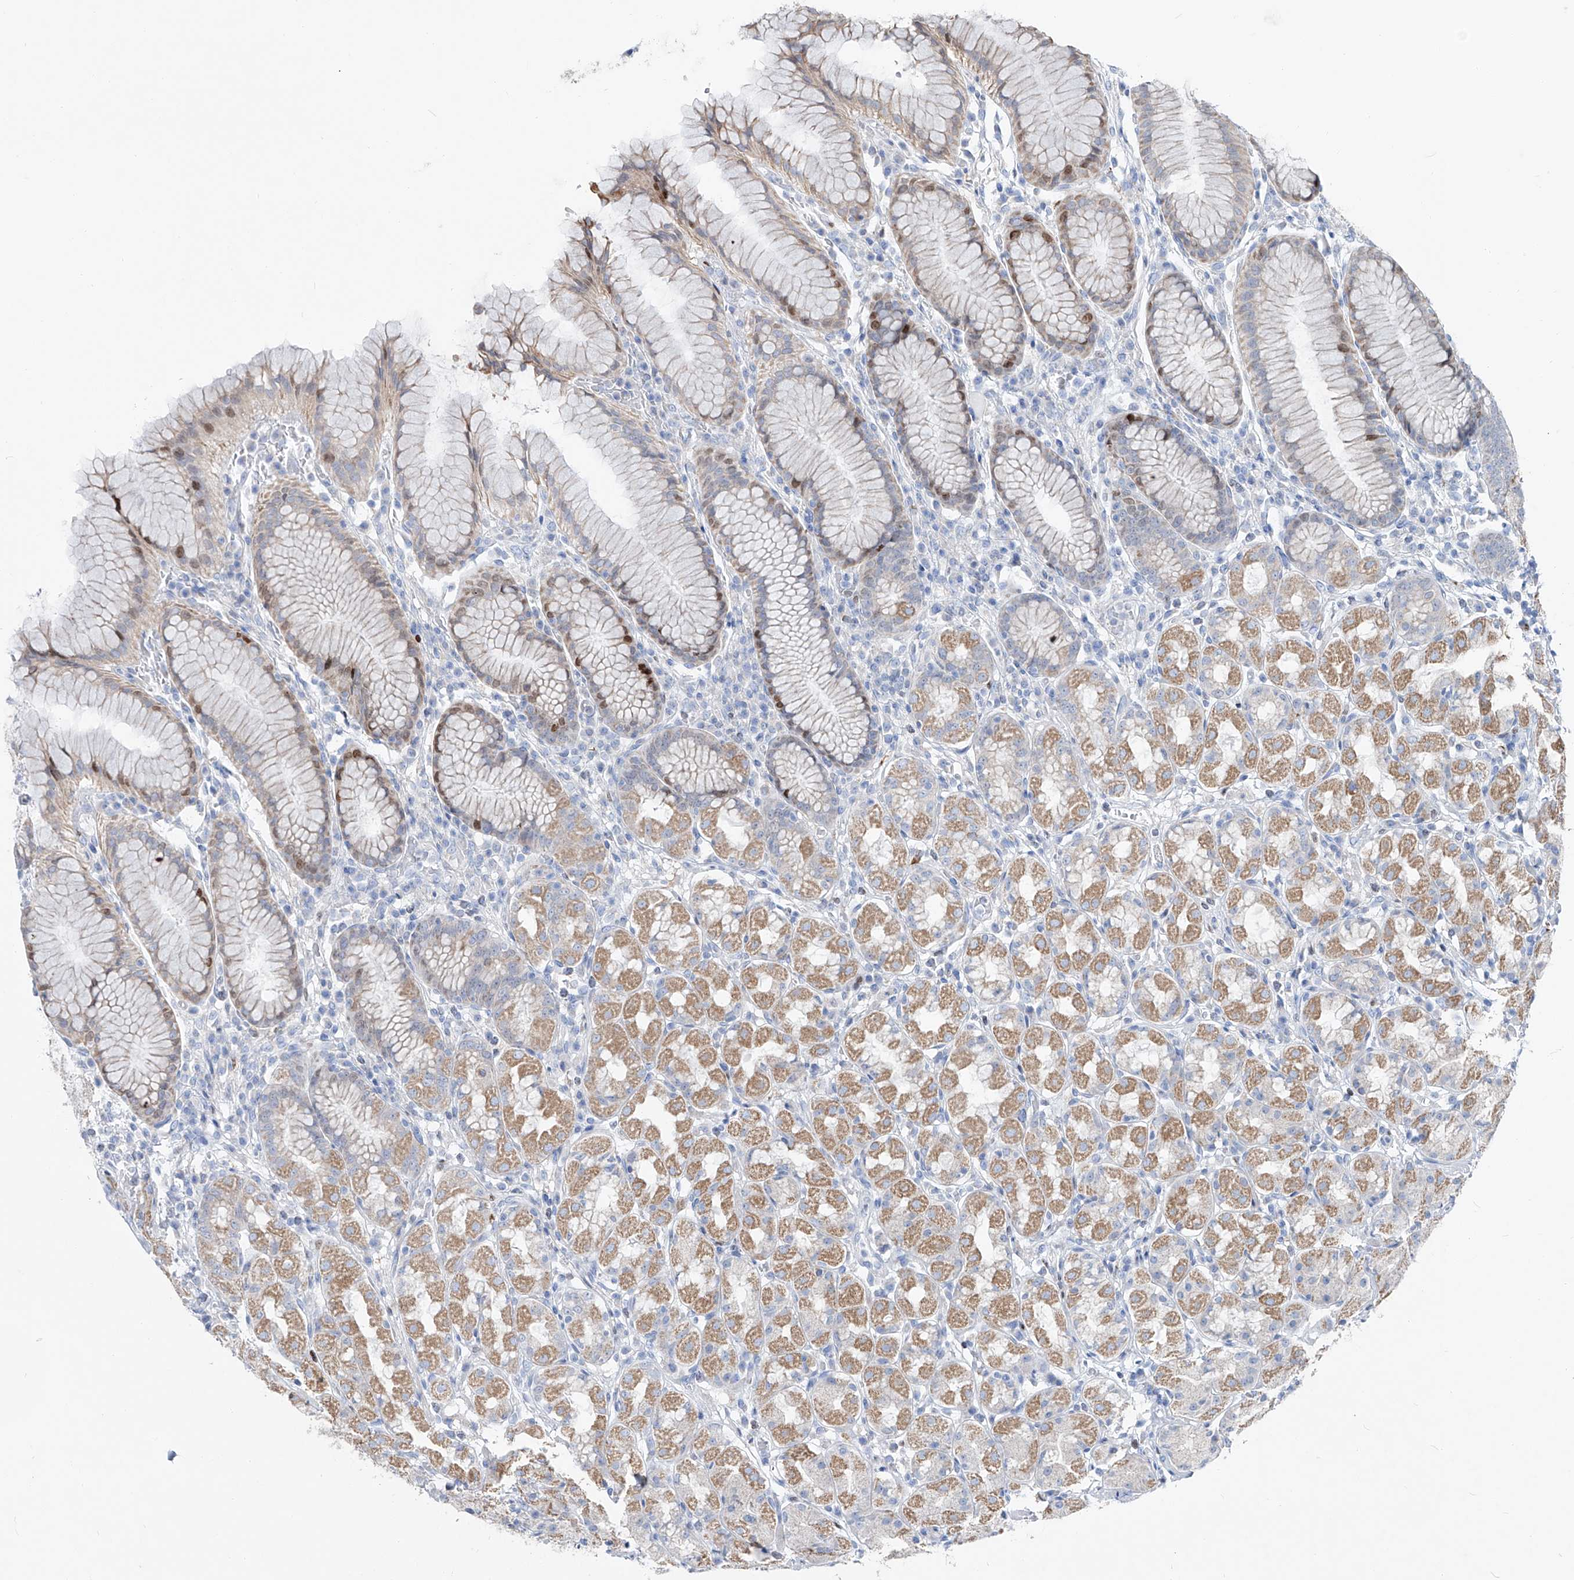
{"staining": {"intensity": "moderate", "quantity": "25%-75%", "location": "cytoplasmic/membranous,nuclear"}, "tissue": "stomach", "cell_type": "Glandular cells", "image_type": "normal", "snomed": [{"axis": "morphology", "description": "Normal tissue, NOS"}, {"axis": "topography", "description": "Stomach, lower"}], "caption": "Immunohistochemistry staining of normal stomach, which reveals medium levels of moderate cytoplasmic/membranous,nuclear staining in about 25%-75% of glandular cells indicating moderate cytoplasmic/membranous,nuclear protein expression. The staining was performed using DAB (brown) for protein detection and nuclei were counterstained in hematoxylin (blue).", "gene": "FRS3", "patient": {"sex": "female", "age": 56}}